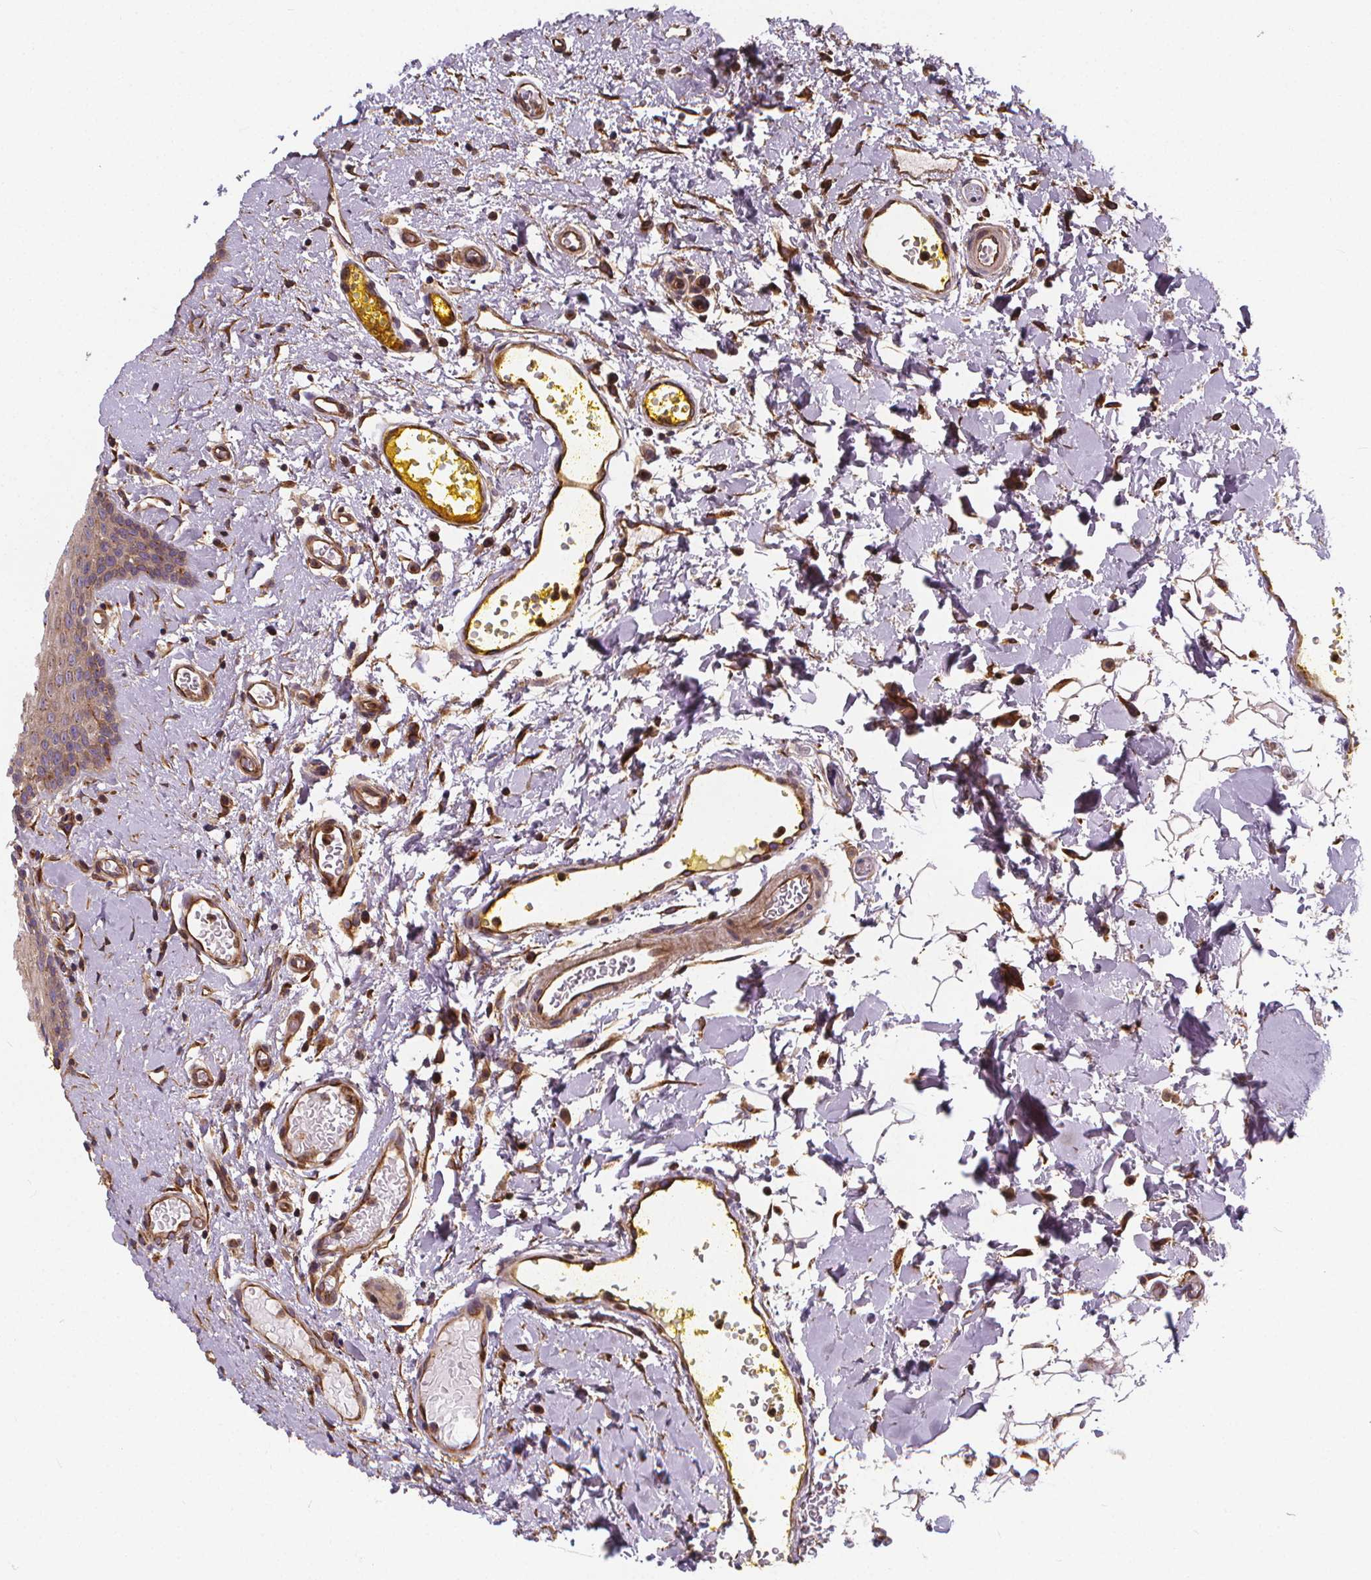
{"staining": {"intensity": "weak", "quantity": ">75%", "location": "cytoplasmic/membranous"}, "tissue": "oral mucosa", "cell_type": "Squamous epithelial cells", "image_type": "normal", "snomed": [{"axis": "morphology", "description": "Normal tissue, NOS"}, {"axis": "morphology", "description": "Squamous cell carcinoma, NOS"}, {"axis": "topography", "description": "Oral tissue"}, {"axis": "topography", "description": "Head-Neck"}], "caption": "A histopathology image showing weak cytoplasmic/membranous expression in about >75% of squamous epithelial cells in unremarkable oral mucosa, as visualized by brown immunohistochemical staining.", "gene": "CLINT1", "patient": {"sex": "female", "age": 55}}